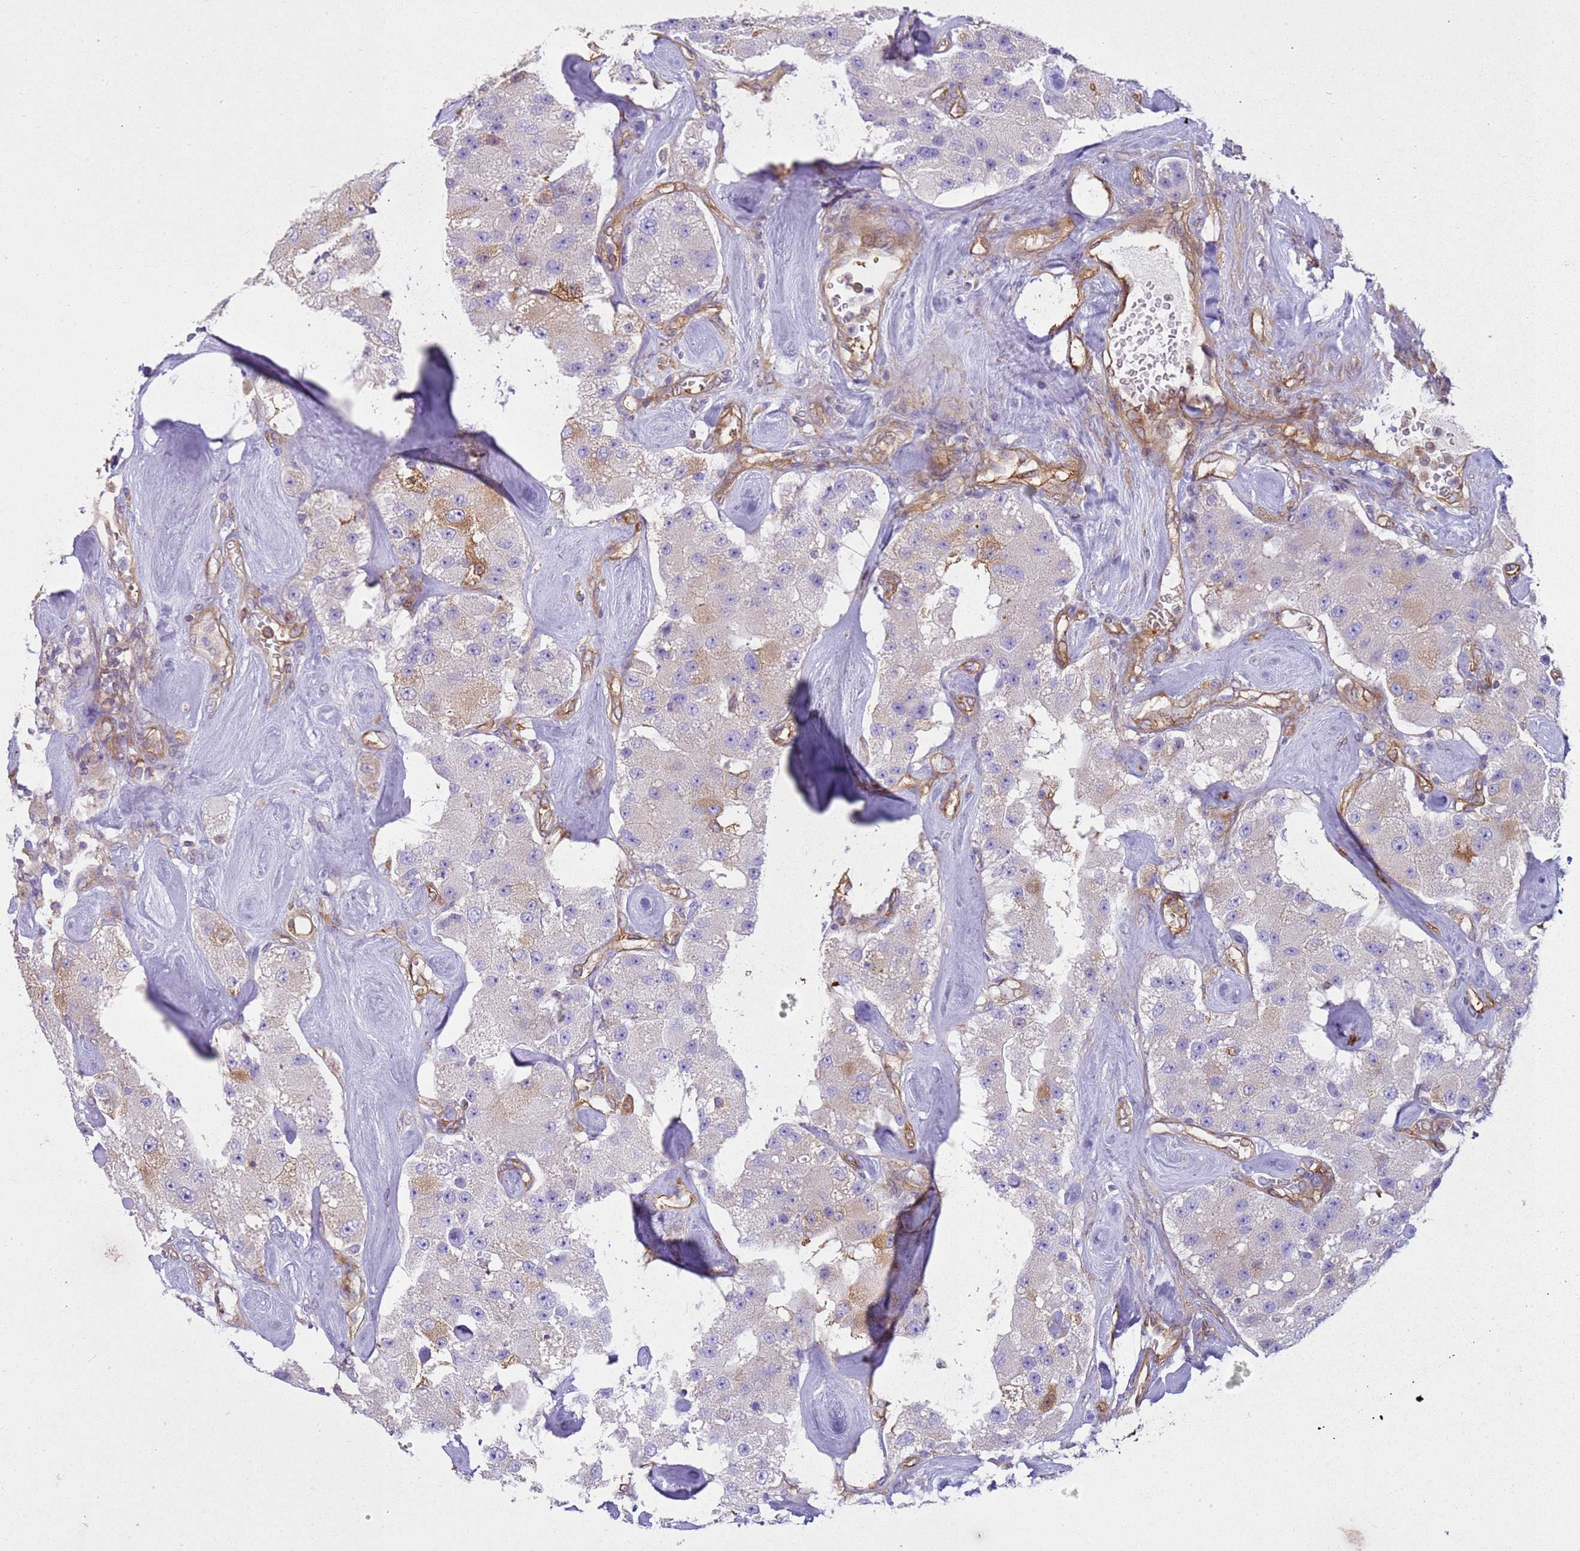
{"staining": {"intensity": "moderate", "quantity": "<25%", "location": "cytoplasmic/membranous"}, "tissue": "carcinoid", "cell_type": "Tumor cells", "image_type": "cancer", "snomed": [{"axis": "morphology", "description": "Carcinoid, malignant, NOS"}, {"axis": "topography", "description": "Pancreas"}], "caption": "Immunohistochemical staining of carcinoid exhibits low levels of moderate cytoplasmic/membranous expression in approximately <25% of tumor cells.", "gene": "SNX21", "patient": {"sex": "male", "age": 41}}